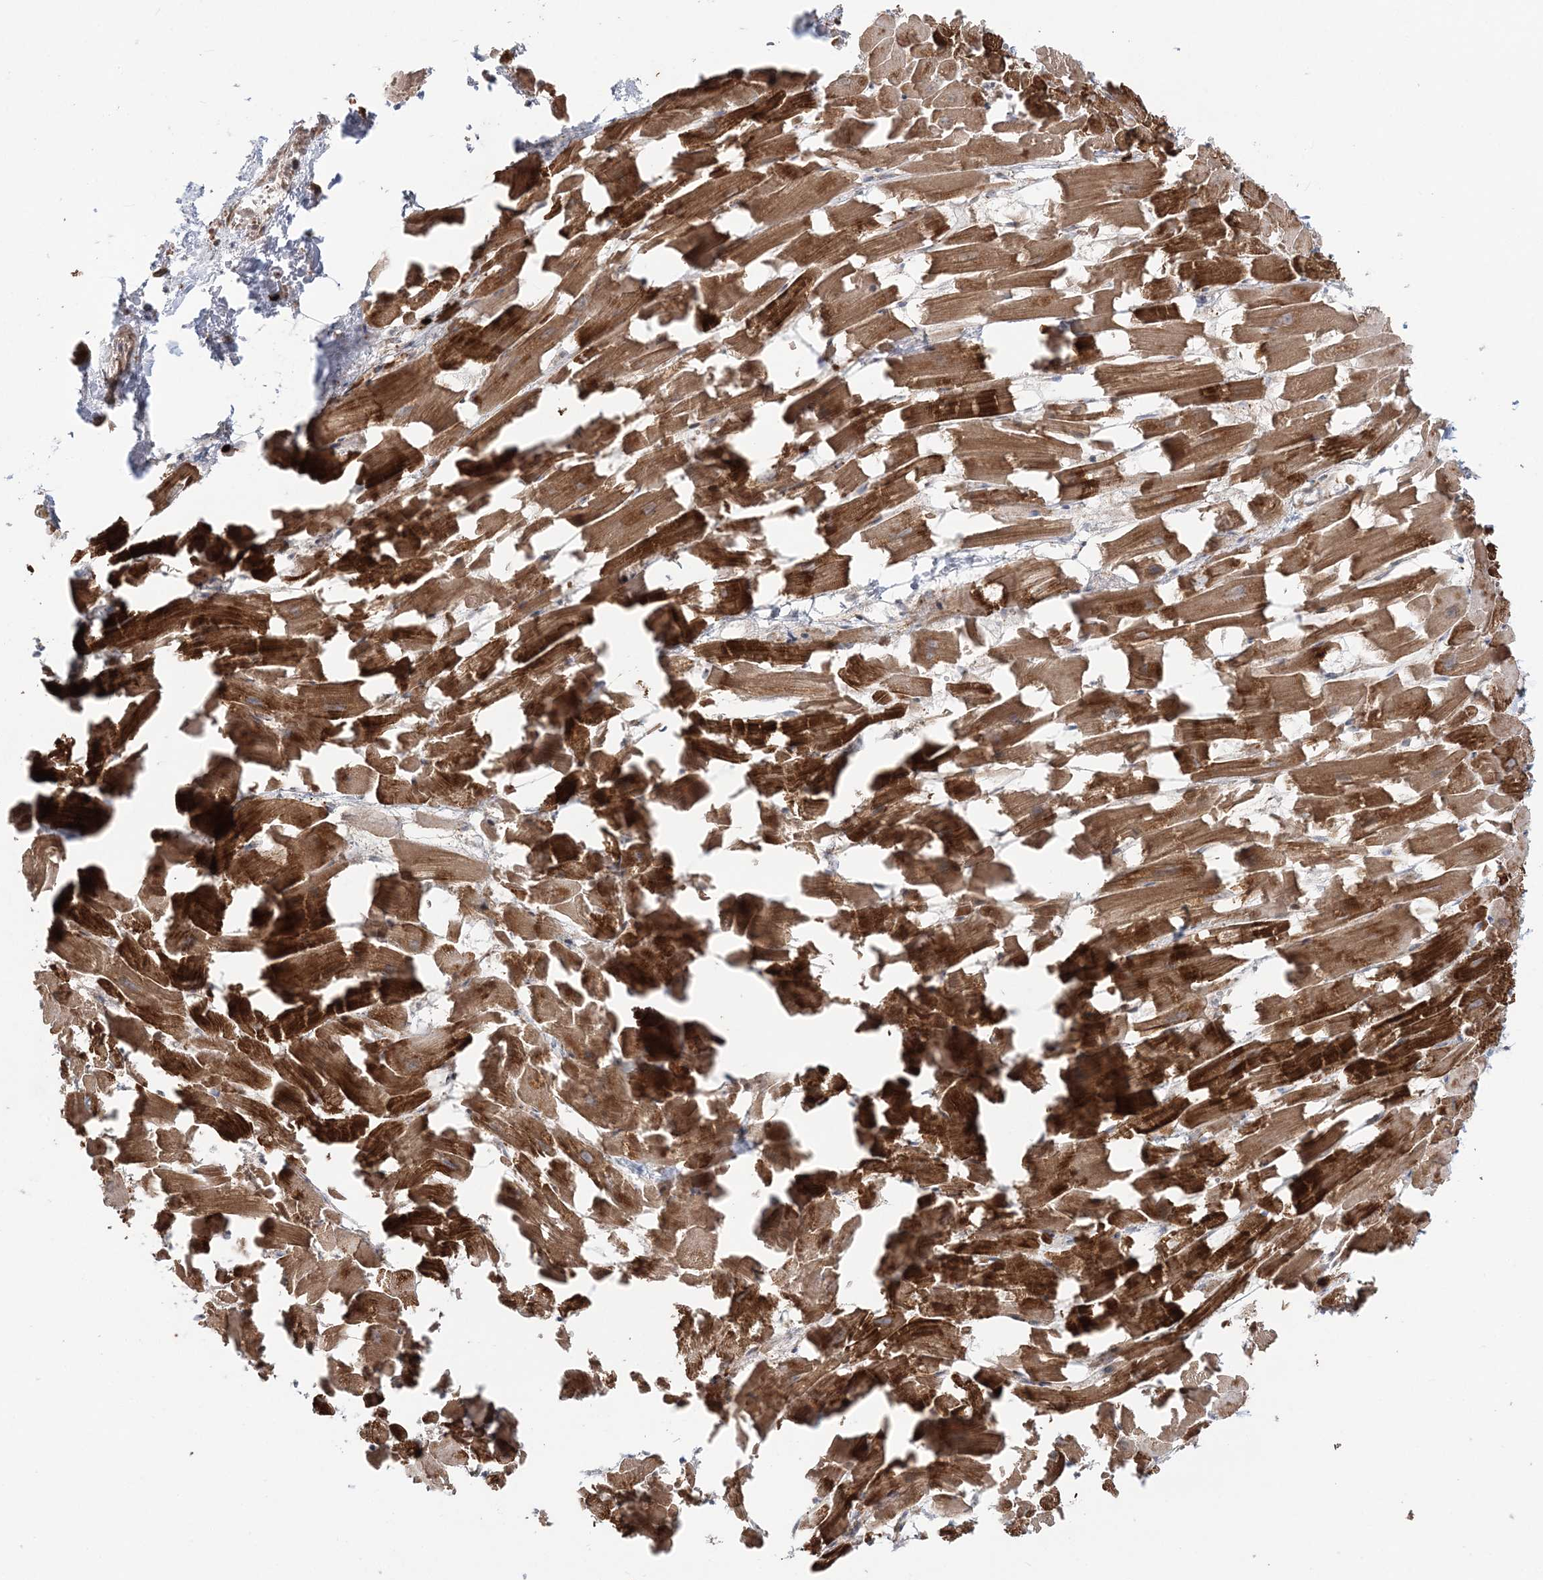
{"staining": {"intensity": "strong", "quantity": ">75%", "location": "cytoplasmic/membranous"}, "tissue": "heart muscle", "cell_type": "Cardiomyocytes", "image_type": "normal", "snomed": [{"axis": "morphology", "description": "Normal tissue, NOS"}, {"axis": "topography", "description": "Heart"}], "caption": "Immunohistochemistry photomicrograph of unremarkable heart muscle: heart muscle stained using immunohistochemistry displays high levels of strong protein expression localized specifically in the cytoplasmic/membranous of cardiomyocytes, appearing as a cytoplasmic/membranous brown color.", "gene": "ABCC3", "patient": {"sex": "female", "age": 64}}